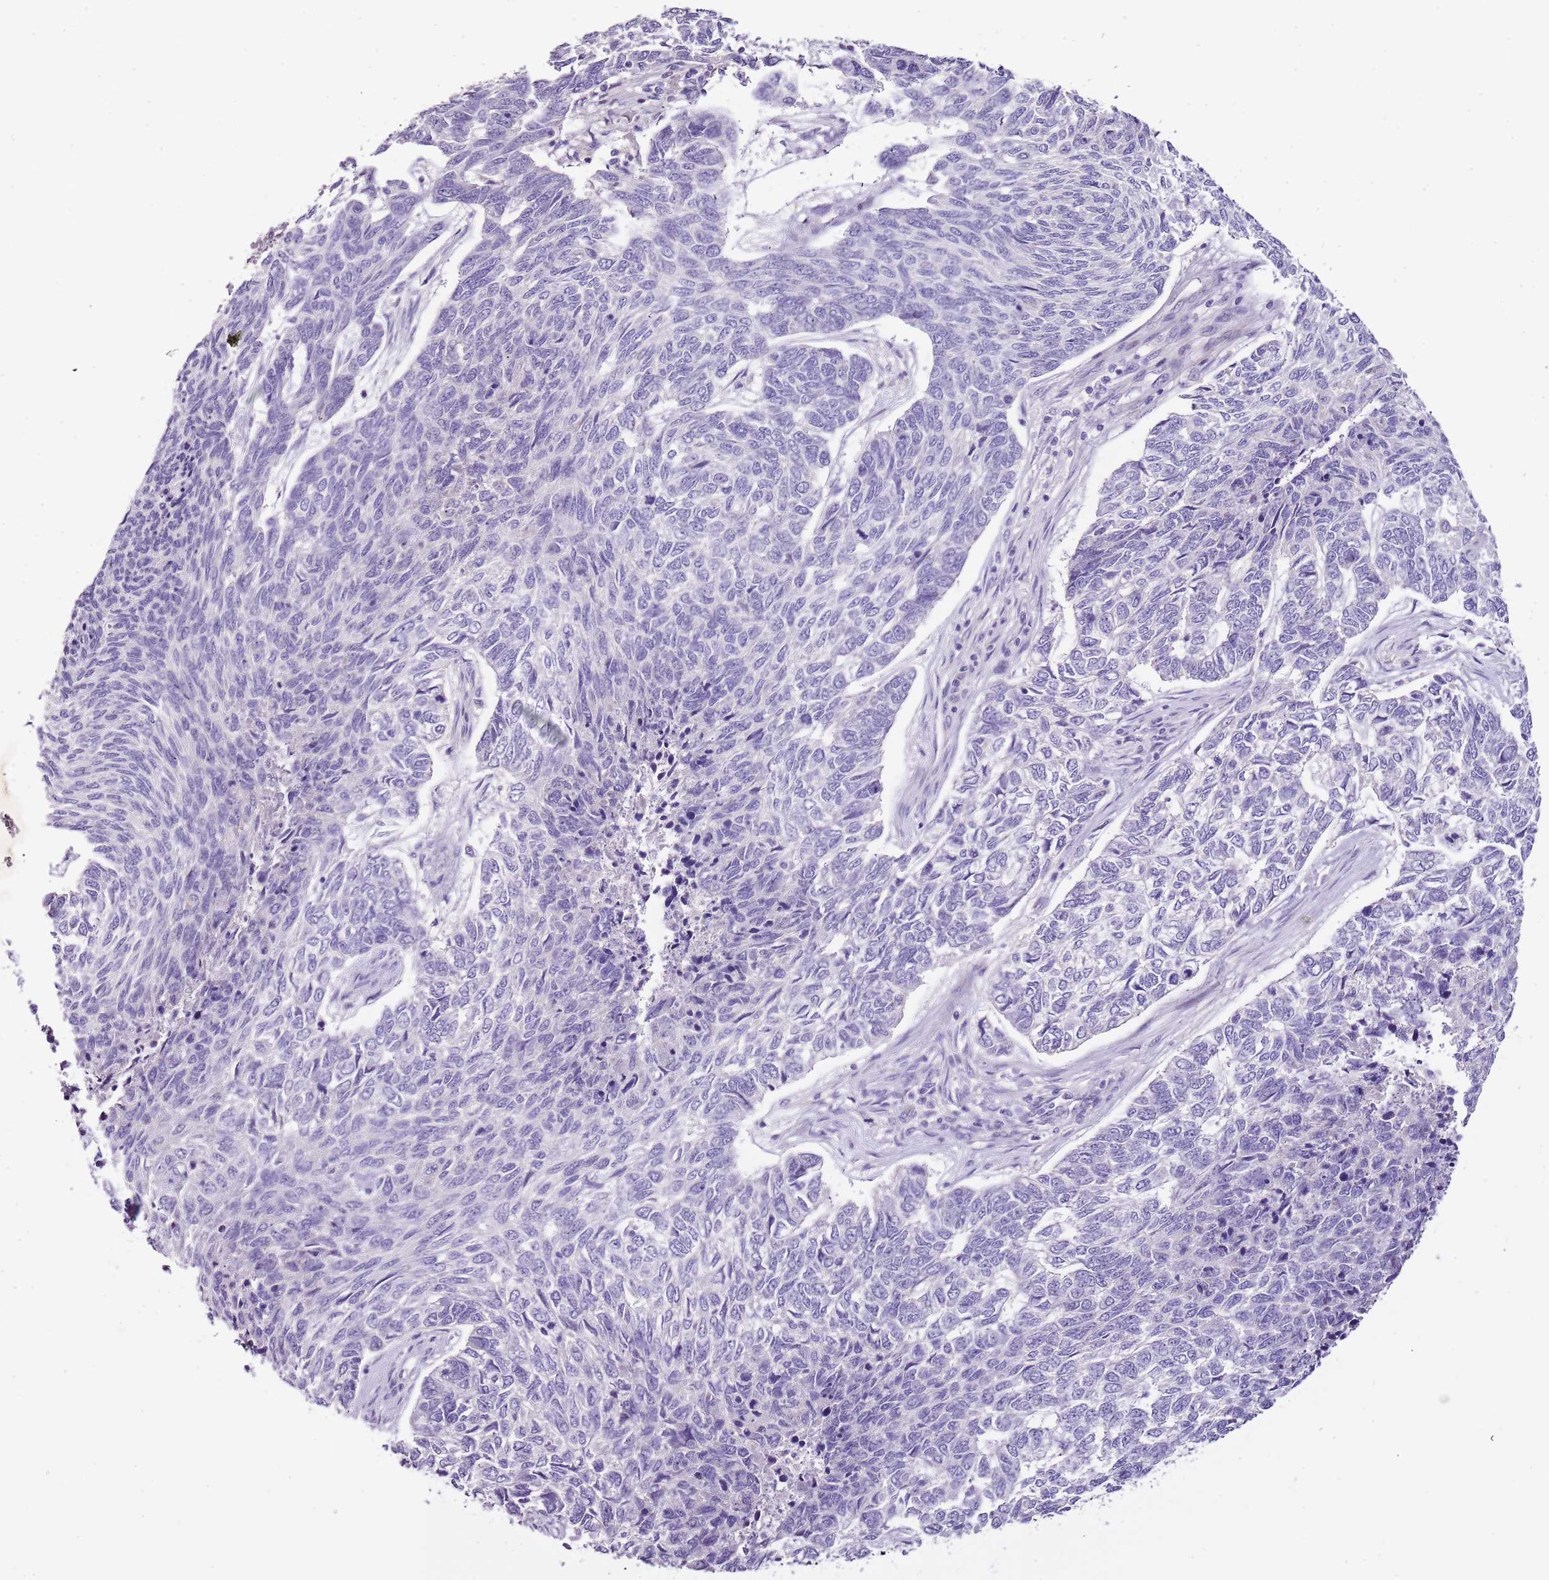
{"staining": {"intensity": "negative", "quantity": "none", "location": "none"}, "tissue": "skin cancer", "cell_type": "Tumor cells", "image_type": "cancer", "snomed": [{"axis": "morphology", "description": "Basal cell carcinoma"}, {"axis": "topography", "description": "Skin"}], "caption": "This image is of skin cancer stained with immunohistochemistry (IHC) to label a protein in brown with the nuclei are counter-stained blue. There is no expression in tumor cells. (IHC, brightfield microscopy, high magnification).", "gene": "NKX2-3", "patient": {"sex": "female", "age": 65}}